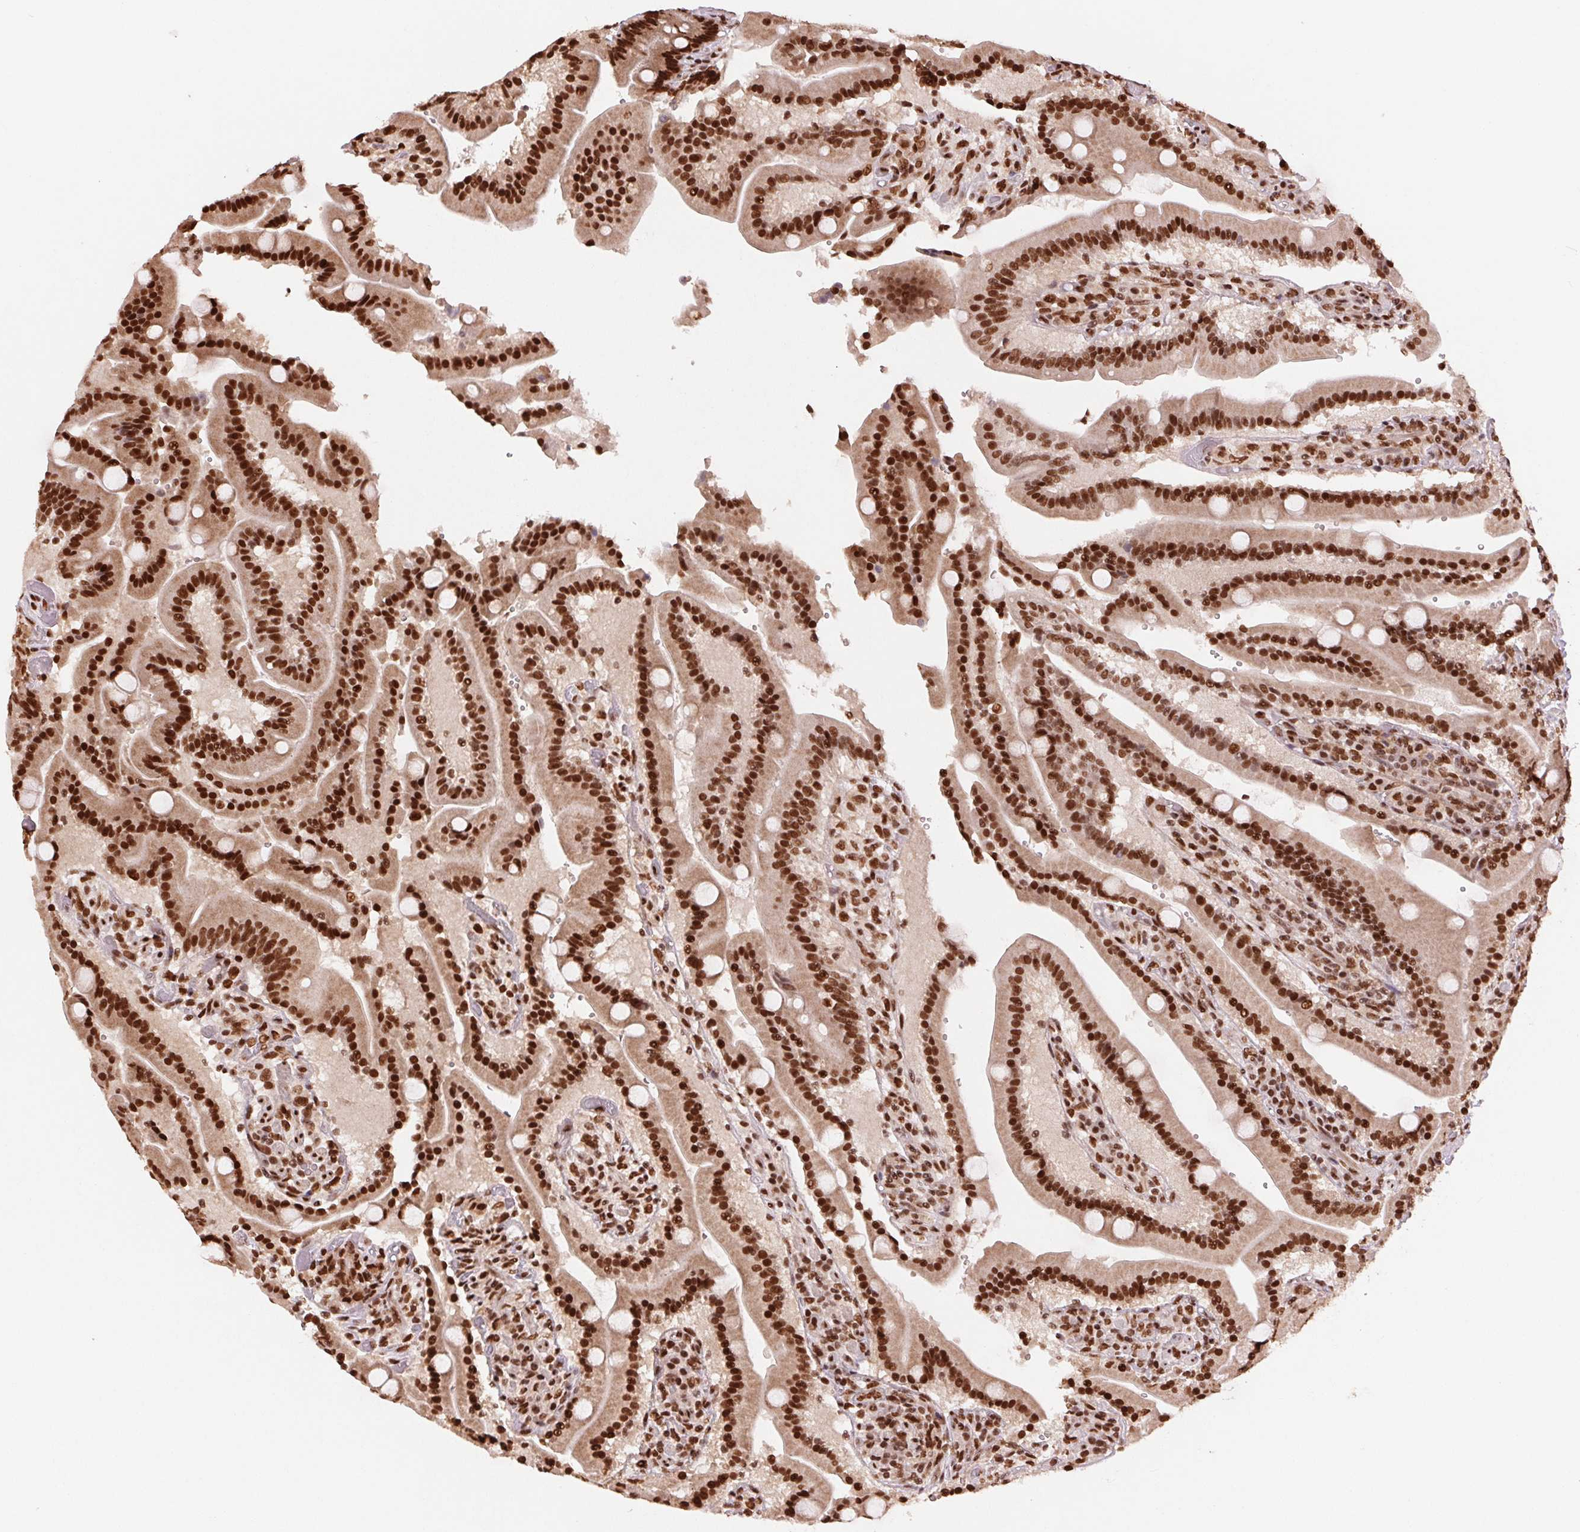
{"staining": {"intensity": "strong", "quantity": ">75%", "location": "nuclear"}, "tissue": "duodenum", "cell_type": "Glandular cells", "image_type": "normal", "snomed": [{"axis": "morphology", "description": "Normal tissue, NOS"}, {"axis": "topography", "description": "Duodenum"}], "caption": "IHC staining of benign duodenum, which exhibits high levels of strong nuclear expression in about >75% of glandular cells indicating strong nuclear protein staining. The staining was performed using DAB (3,3'-diaminobenzidine) (brown) for protein detection and nuclei were counterstained in hematoxylin (blue).", "gene": "TTLL9", "patient": {"sex": "female", "age": 62}}